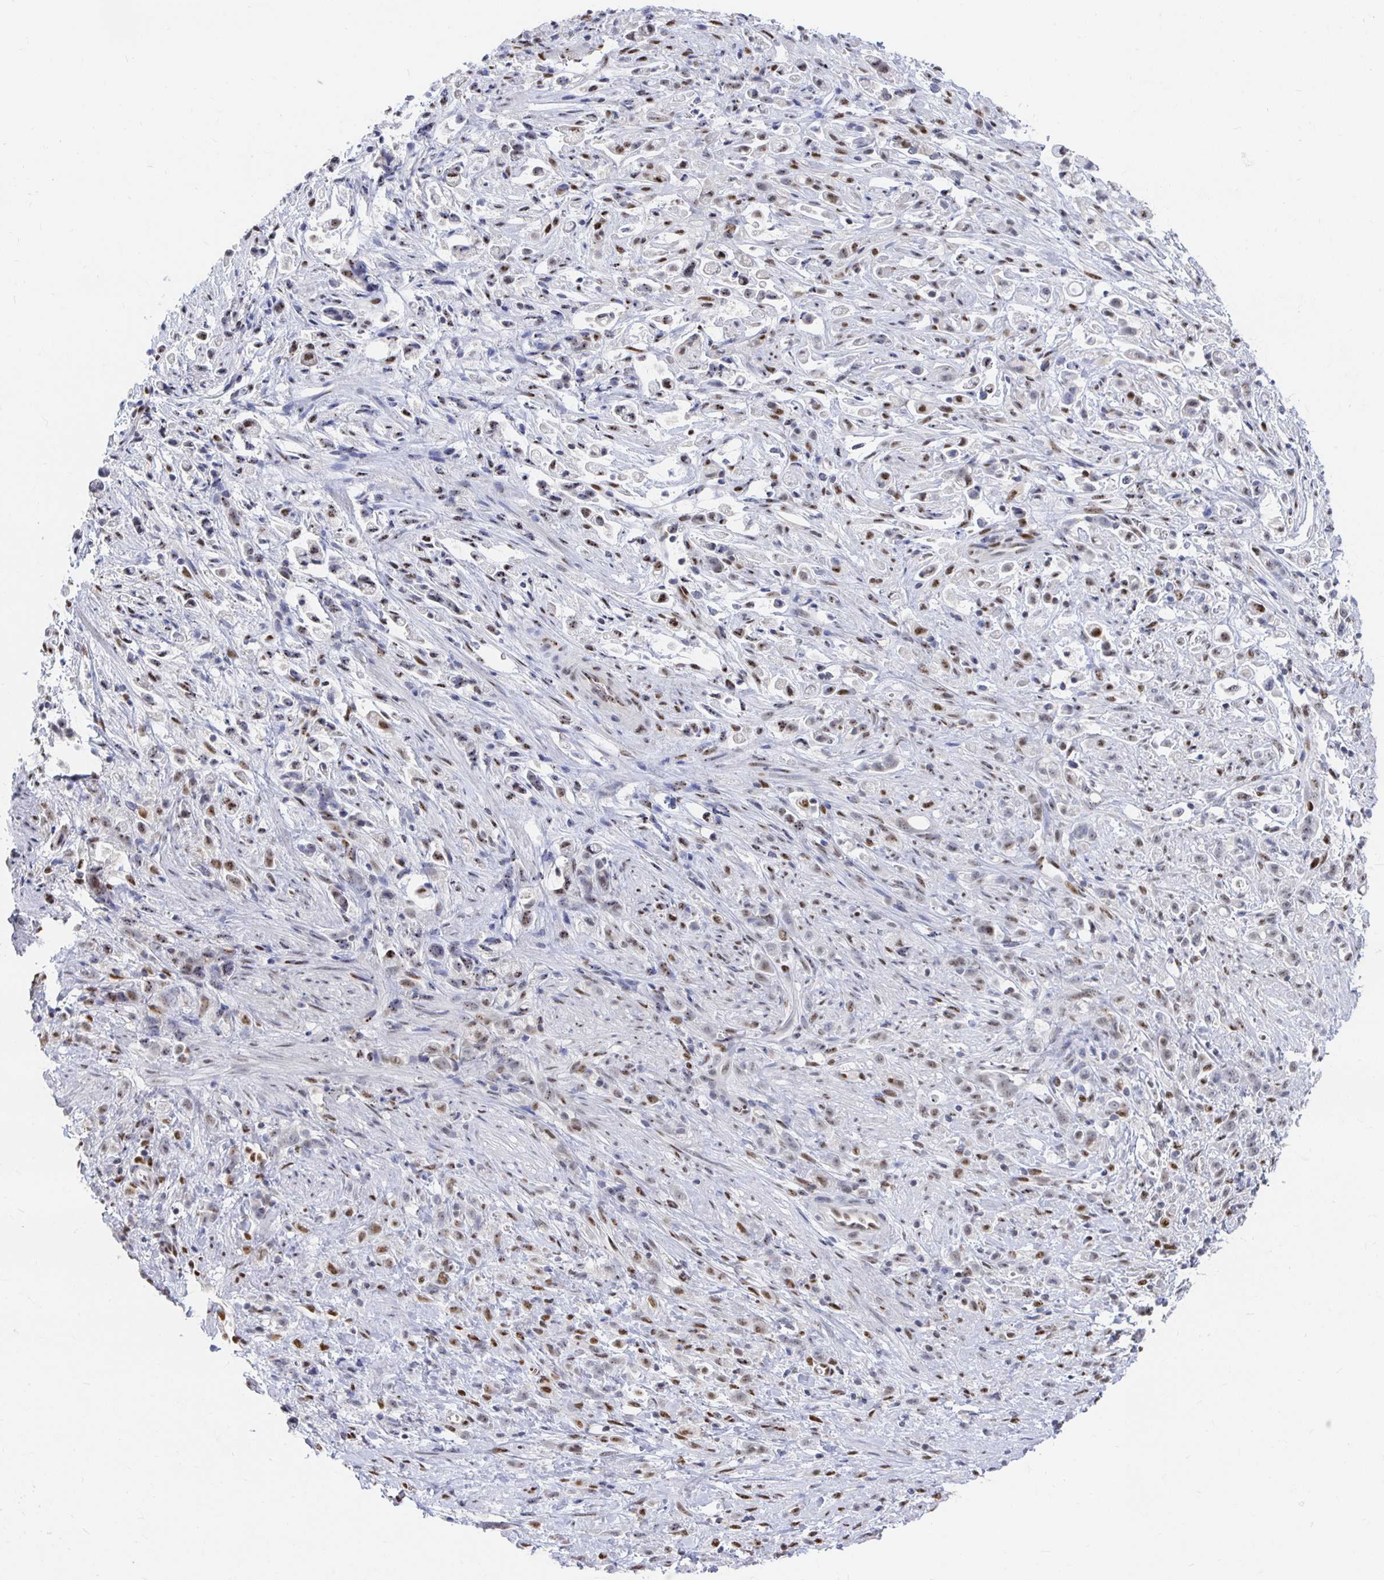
{"staining": {"intensity": "moderate", "quantity": "<25%", "location": "nuclear"}, "tissue": "stomach cancer", "cell_type": "Tumor cells", "image_type": "cancer", "snomed": [{"axis": "morphology", "description": "Adenocarcinoma, NOS"}, {"axis": "topography", "description": "Stomach"}], "caption": "Human stomach cancer stained with a brown dye displays moderate nuclear positive positivity in approximately <25% of tumor cells.", "gene": "CLIC3", "patient": {"sex": "female", "age": 60}}